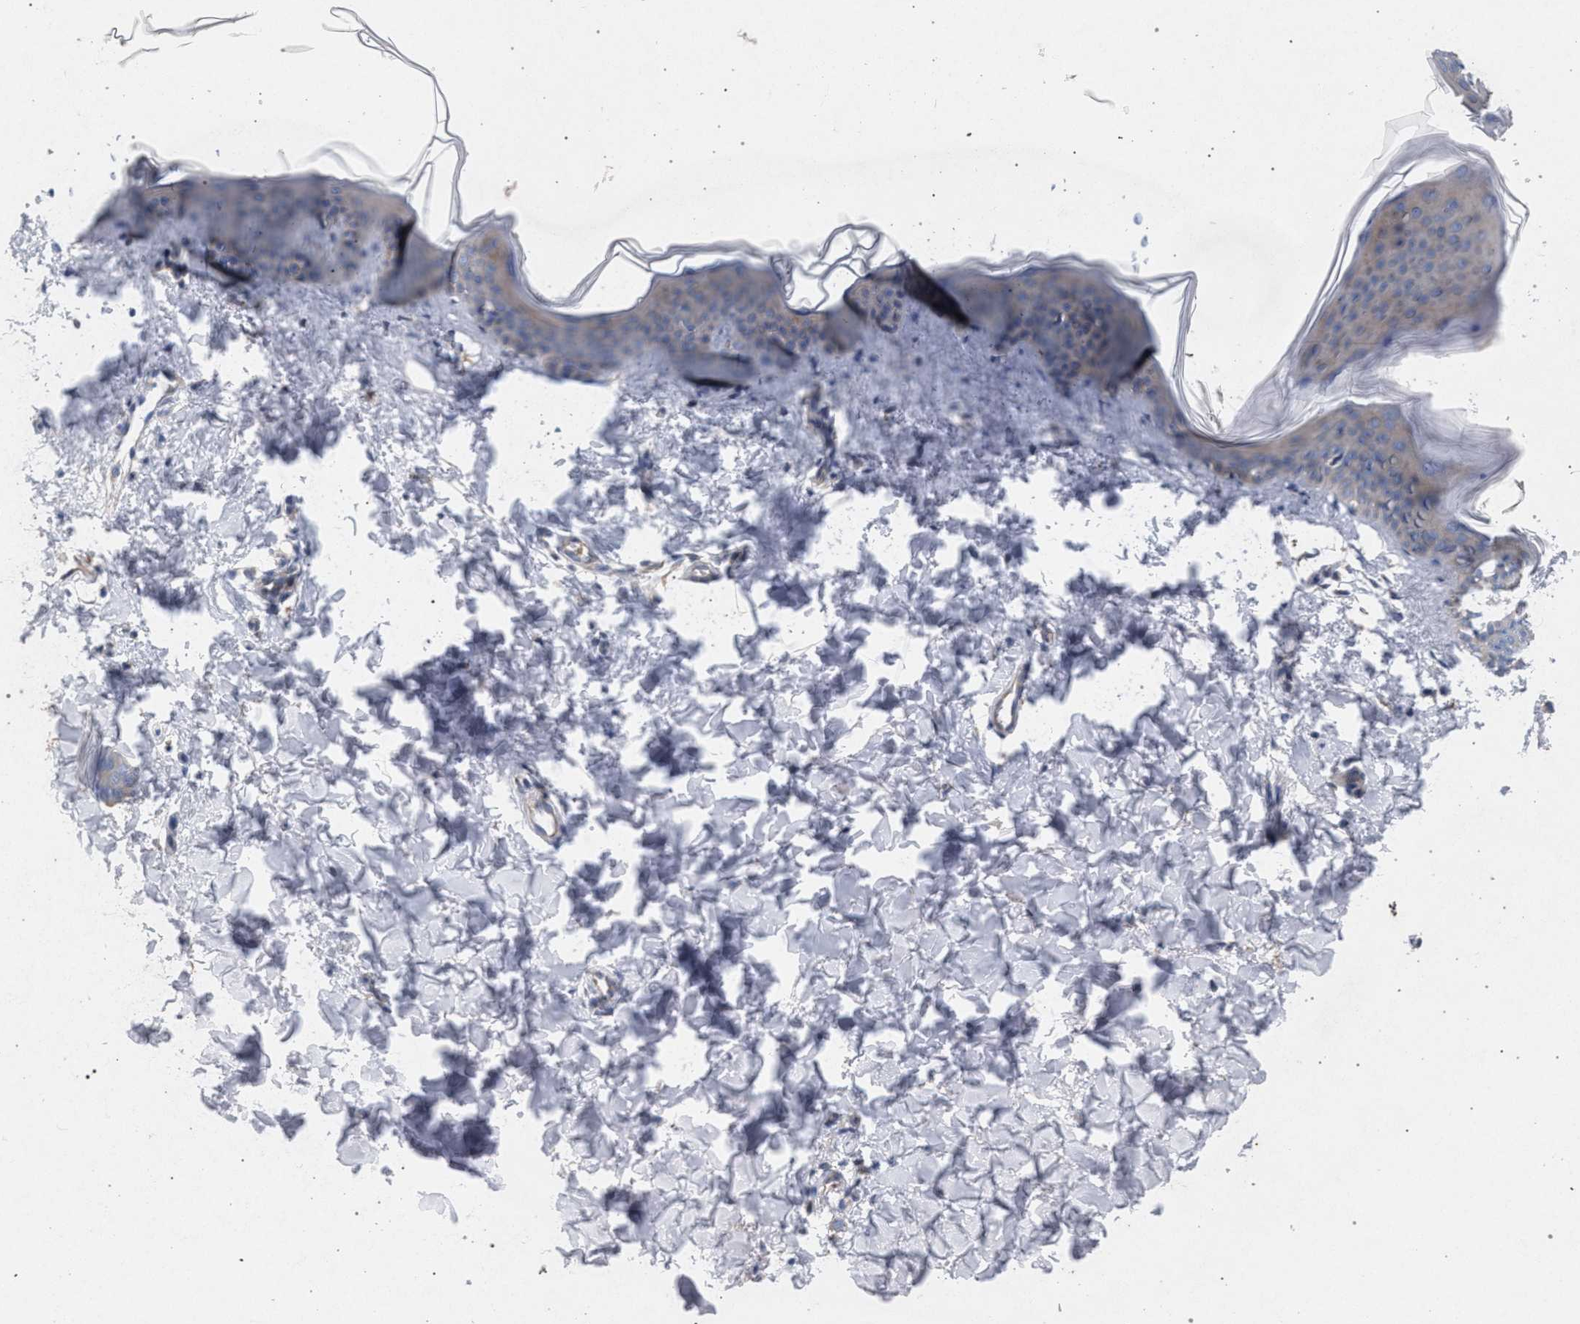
{"staining": {"intensity": "negative", "quantity": "none", "location": "none"}, "tissue": "skin", "cell_type": "Fibroblasts", "image_type": "normal", "snomed": [{"axis": "morphology", "description": "Normal tissue, NOS"}, {"axis": "topography", "description": "Skin"}], "caption": "Micrograph shows no protein staining in fibroblasts of normal skin. (DAB (3,3'-diaminobenzidine) immunohistochemistry, high magnification).", "gene": "MAMDC2", "patient": {"sex": "female", "age": 17}}